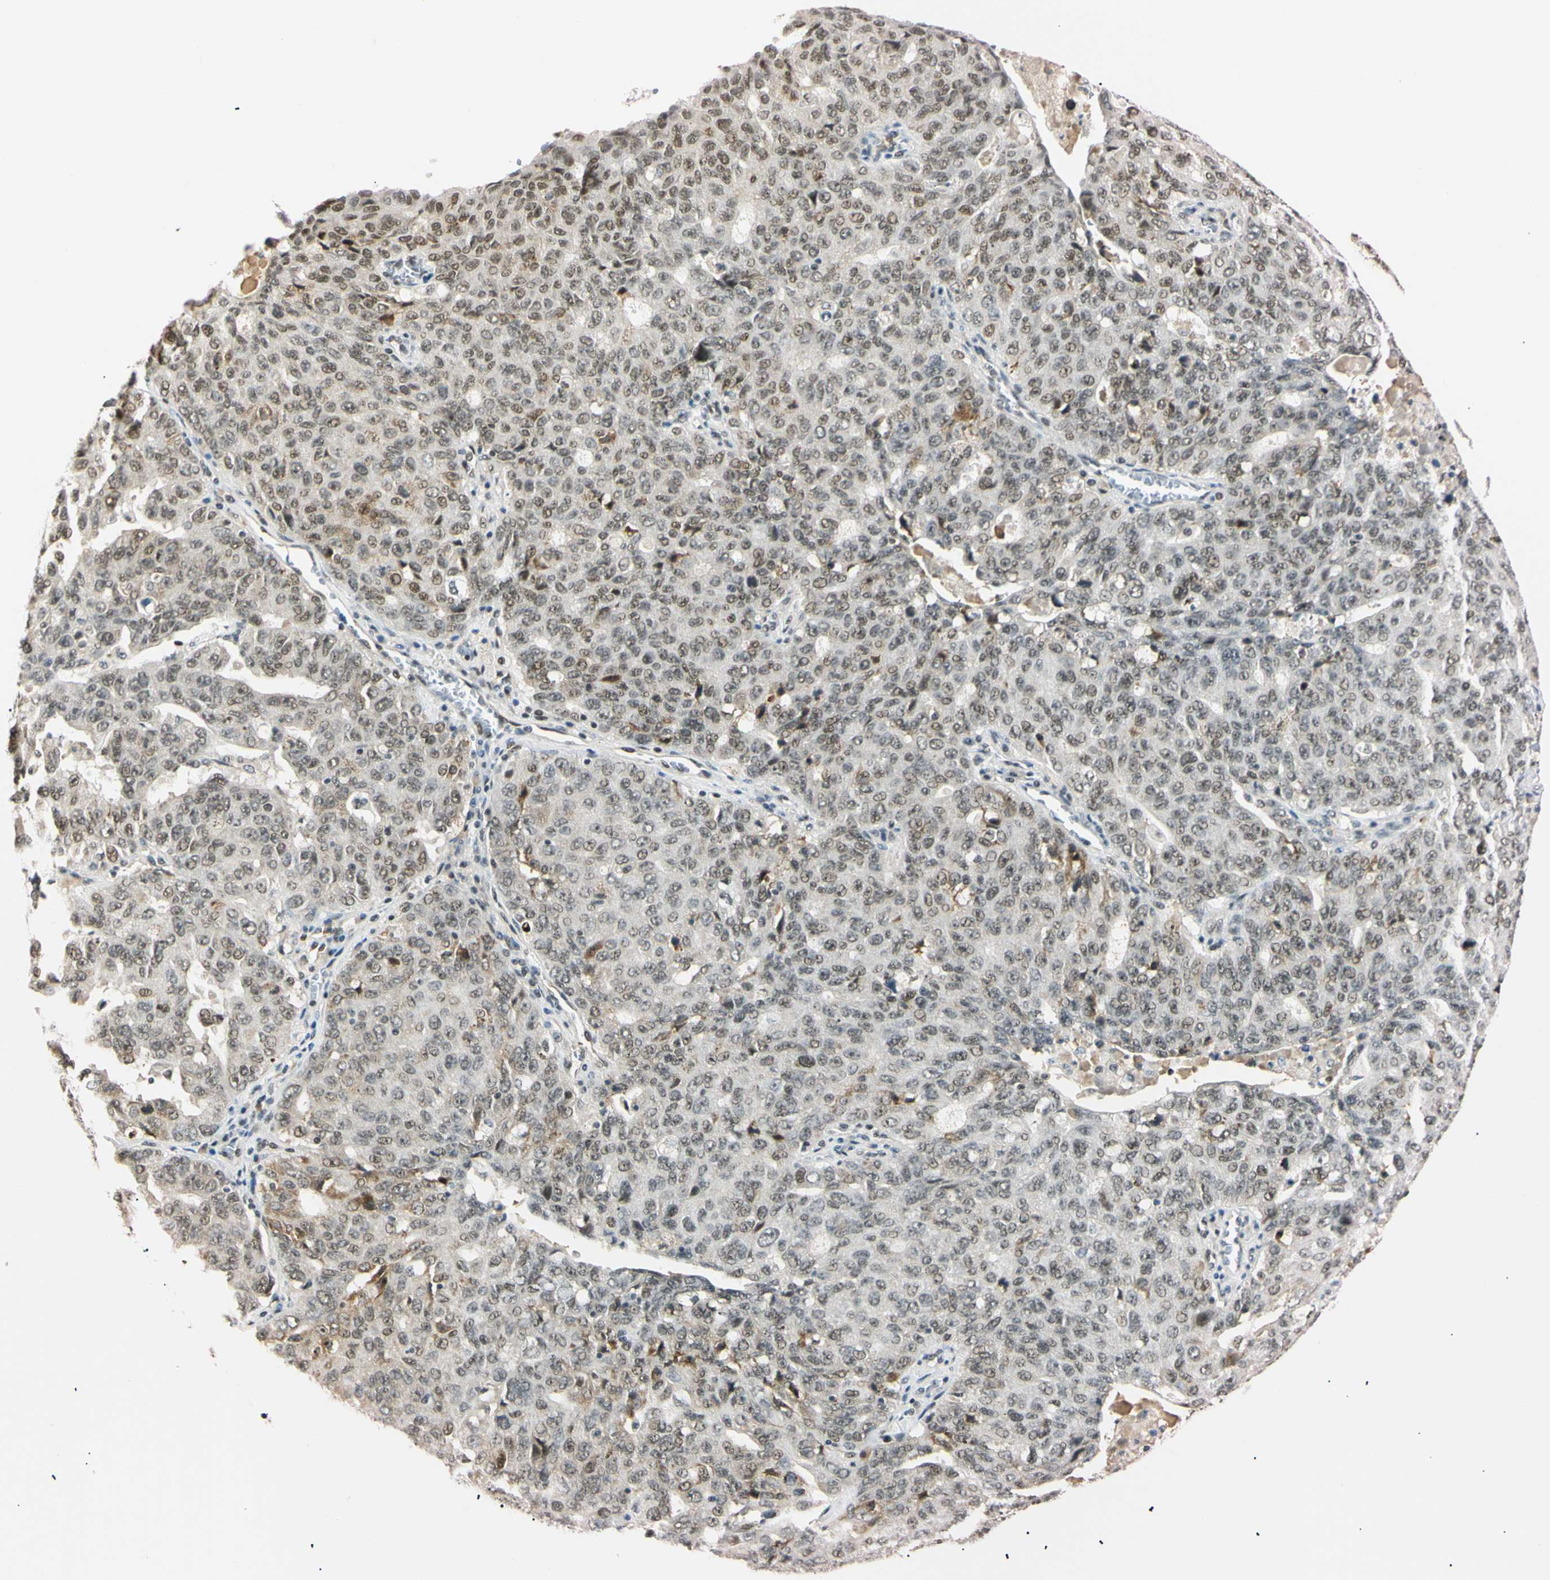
{"staining": {"intensity": "moderate", "quantity": "25%-75%", "location": "nuclear"}, "tissue": "ovarian cancer", "cell_type": "Tumor cells", "image_type": "cancer", "snomed": [{"axis": "morphology", "description": "Carcinoma, endometroid"}, {"axis": "topography", "description": "Ovary"}], "caption": "Tumor cells show medium levels of moderate nuclear staining in approximately 25%-75% of cells in endometroid carcinoma (ovarian). (IHC, brightfield microscopy, high magnification).", "gene": "ZNF134", "patient": {"sex": "female", "age": 62}}